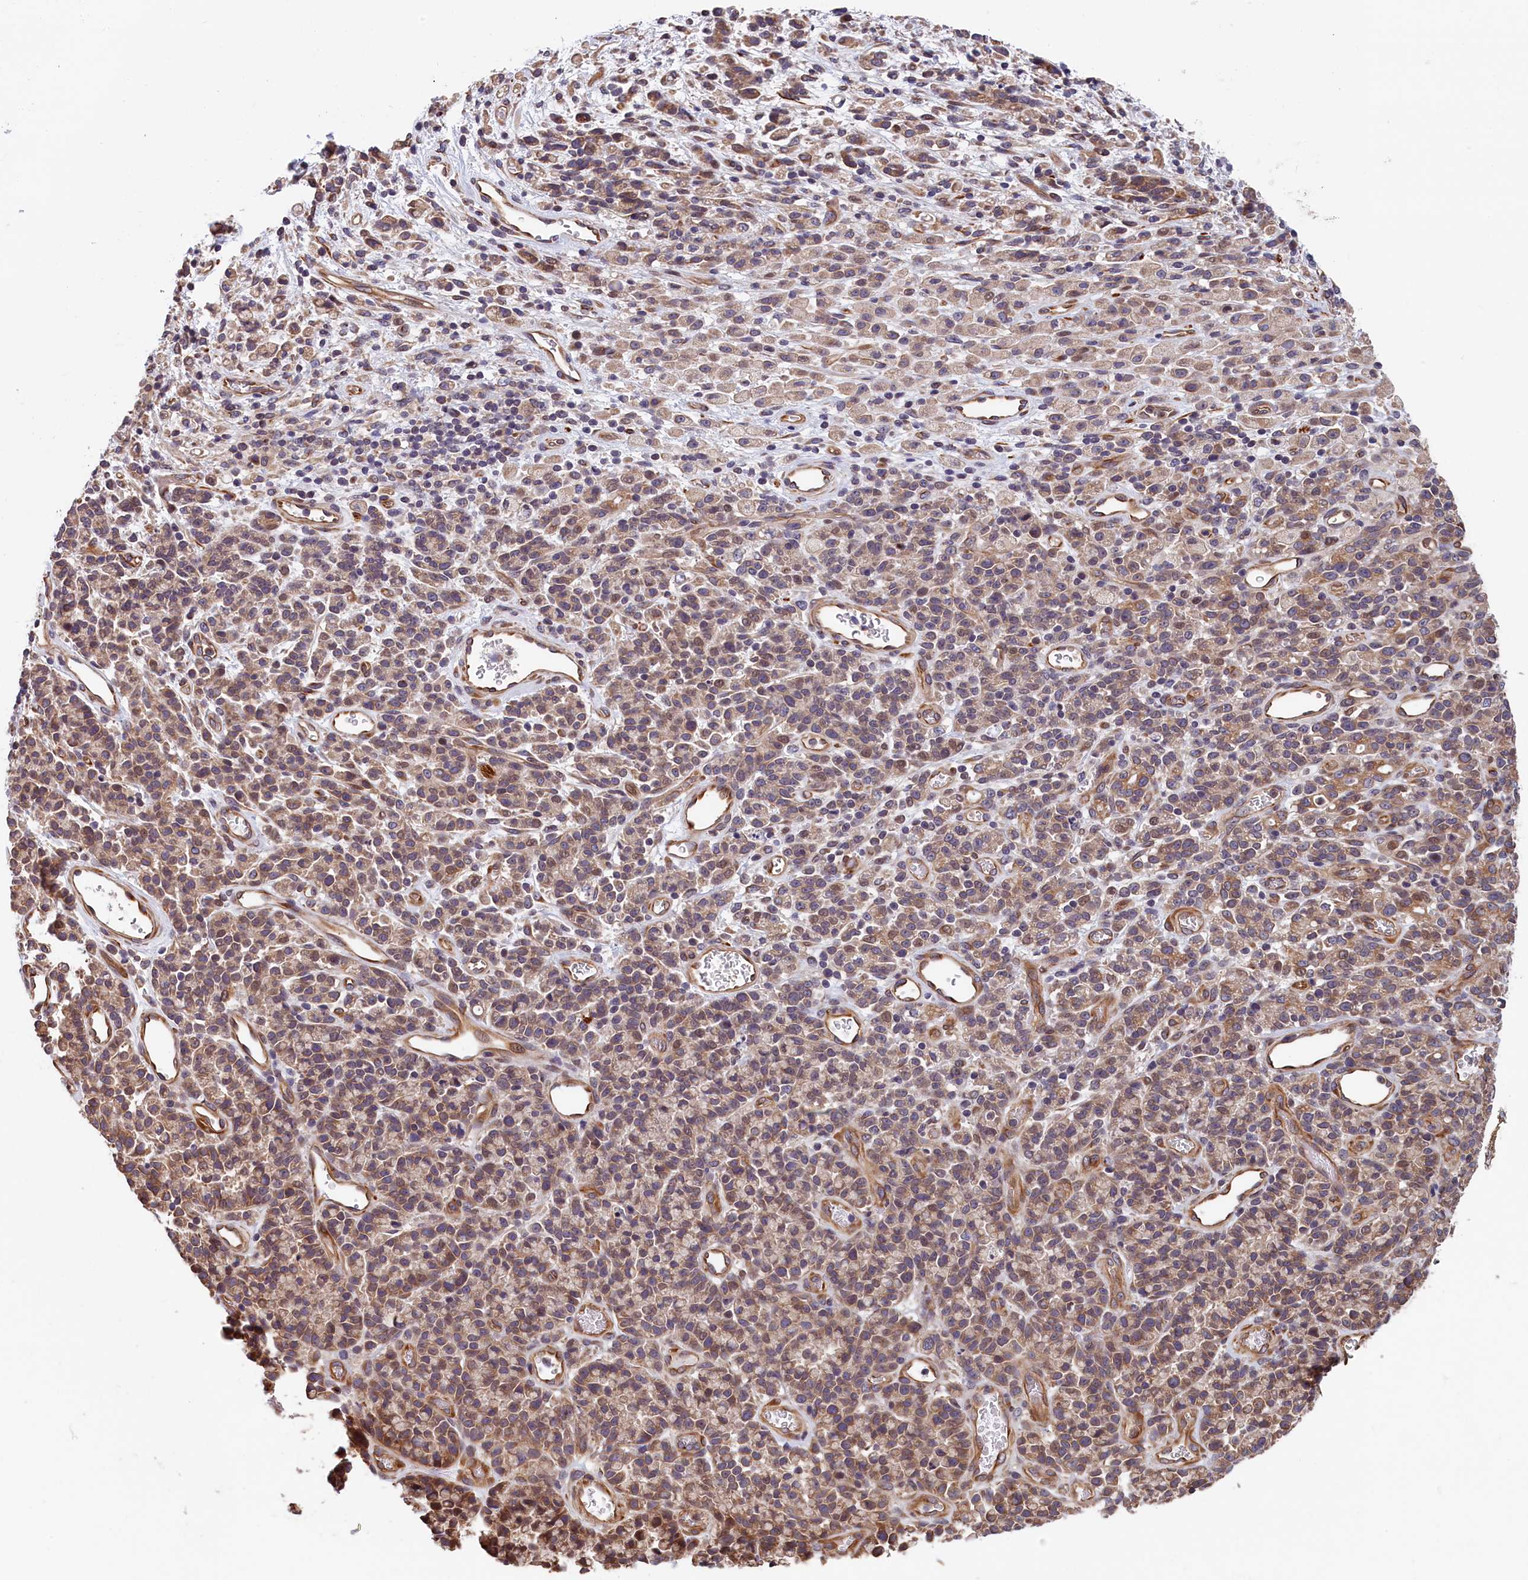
{"staining": {"intensity": "moderate", "quantity": ">75%", "location": "cytoplasmic/membranous"}, "tissue": "stomach cancer", "cell_type": "Tumor cells", "image_type": "cancer", "snomed": [{"axis": "morphology", "description": "Adenocarcinoma, NOS"}, {"axis": "topography", "description": "Stomach"}], "caption": "Moderate cytoplasmic/membranous expression is appreciated in approximately >75% of tumor cells in stomach cancer (adenocarcinoma).", "gene": "TMEM116", "patient": {"sex": "female", "age": 60}}